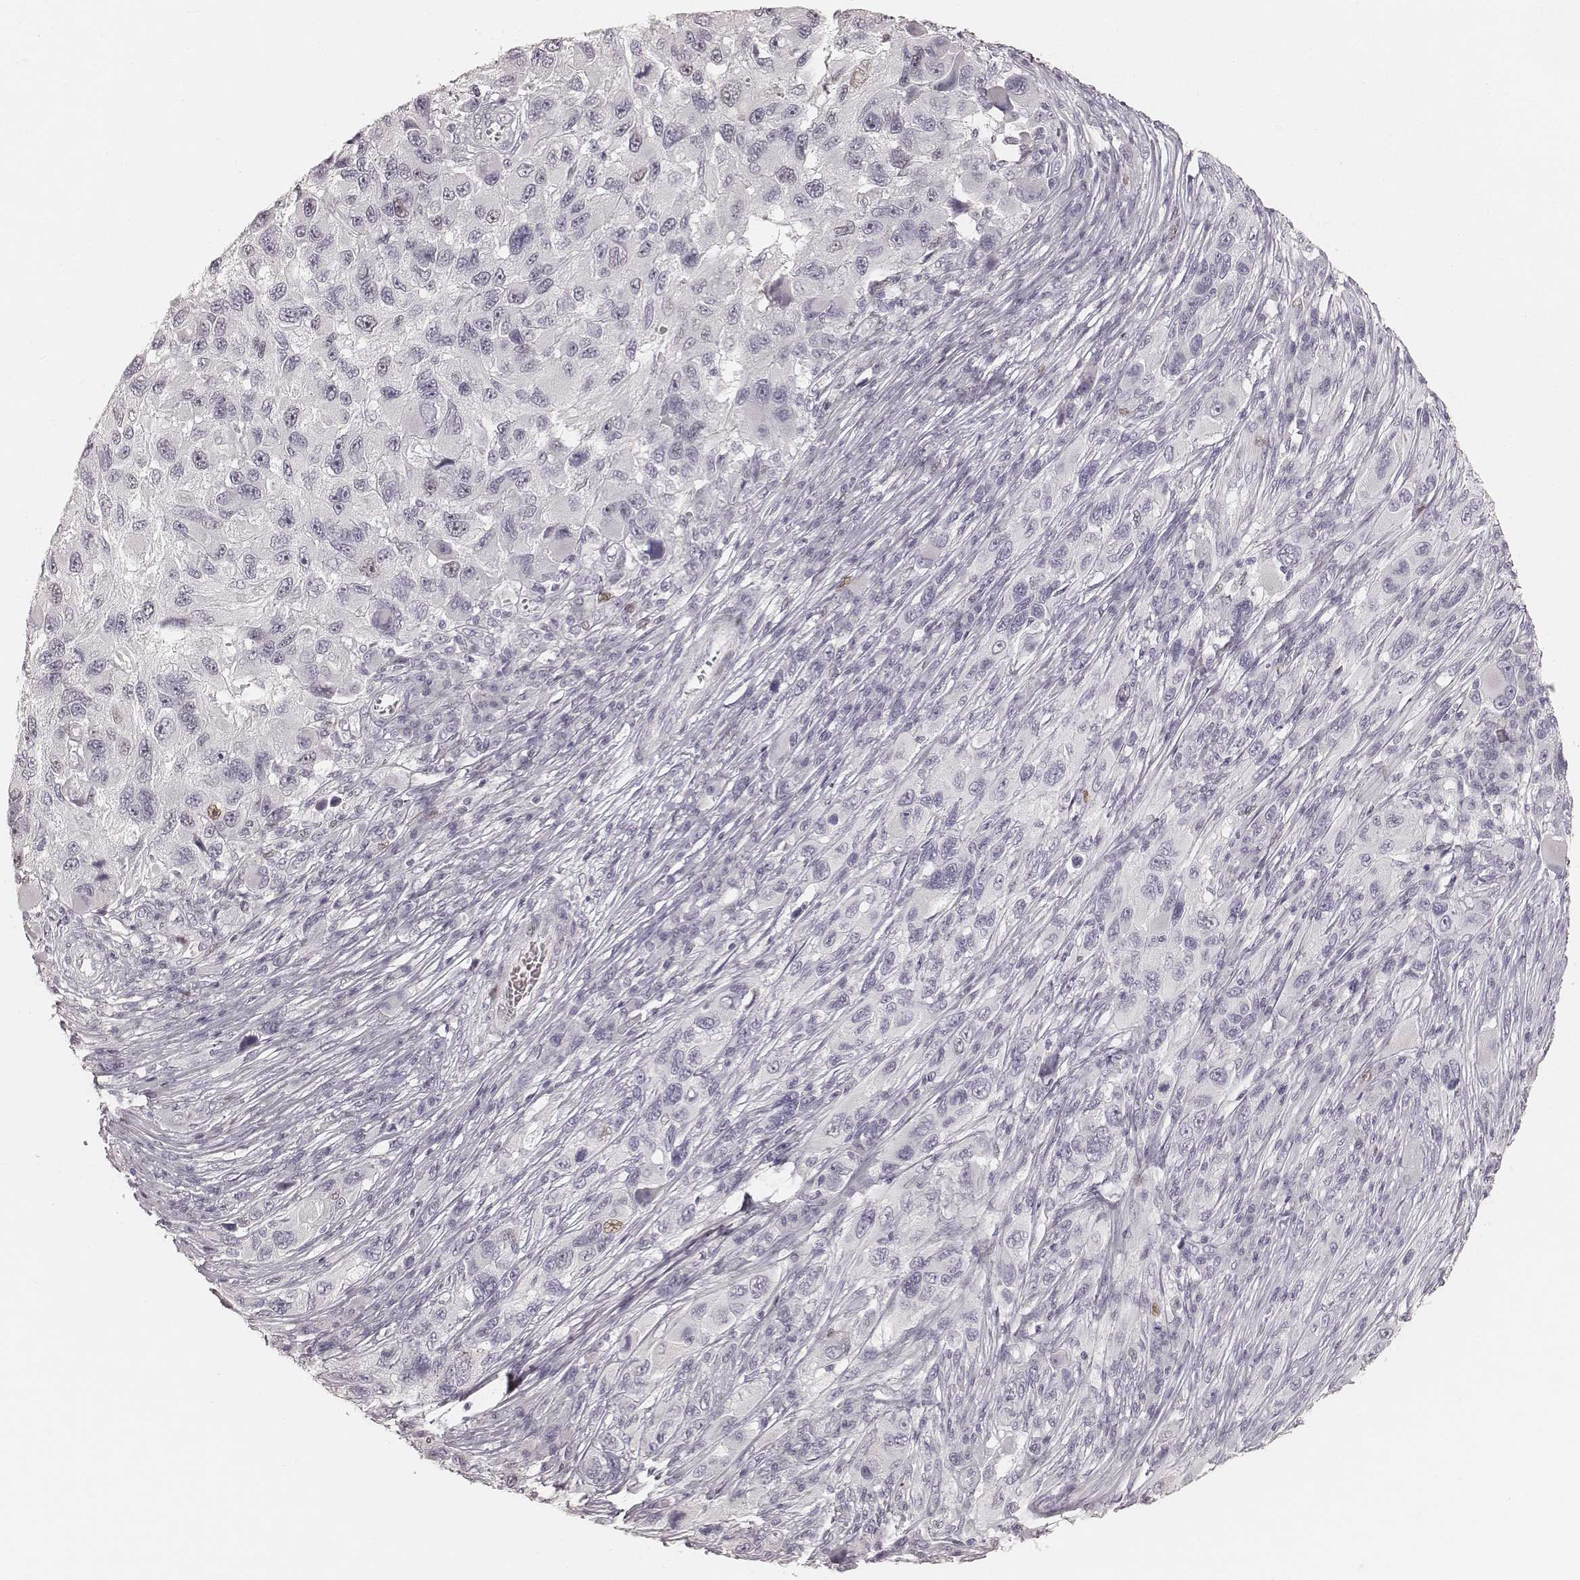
{"staining": {"intensity": "negative", "quantity": "none", "location": "none"}, "tissue": "melanoma", "cell_type": "Tumor cells", "image_type": "cancer", "snomed": [{"axis": "morphology", "description": "Malignant melanoma, NOS"}, {"axis": "topography", "description": "Skin"}], "caption": "The photomicrograph reveals no significant staining in tumor cells of malignant melanoma. (IHC, brightfield microscopy, high magnification).", "gene": "TEX37", "patient": {"sex": "male", "age": 53}}